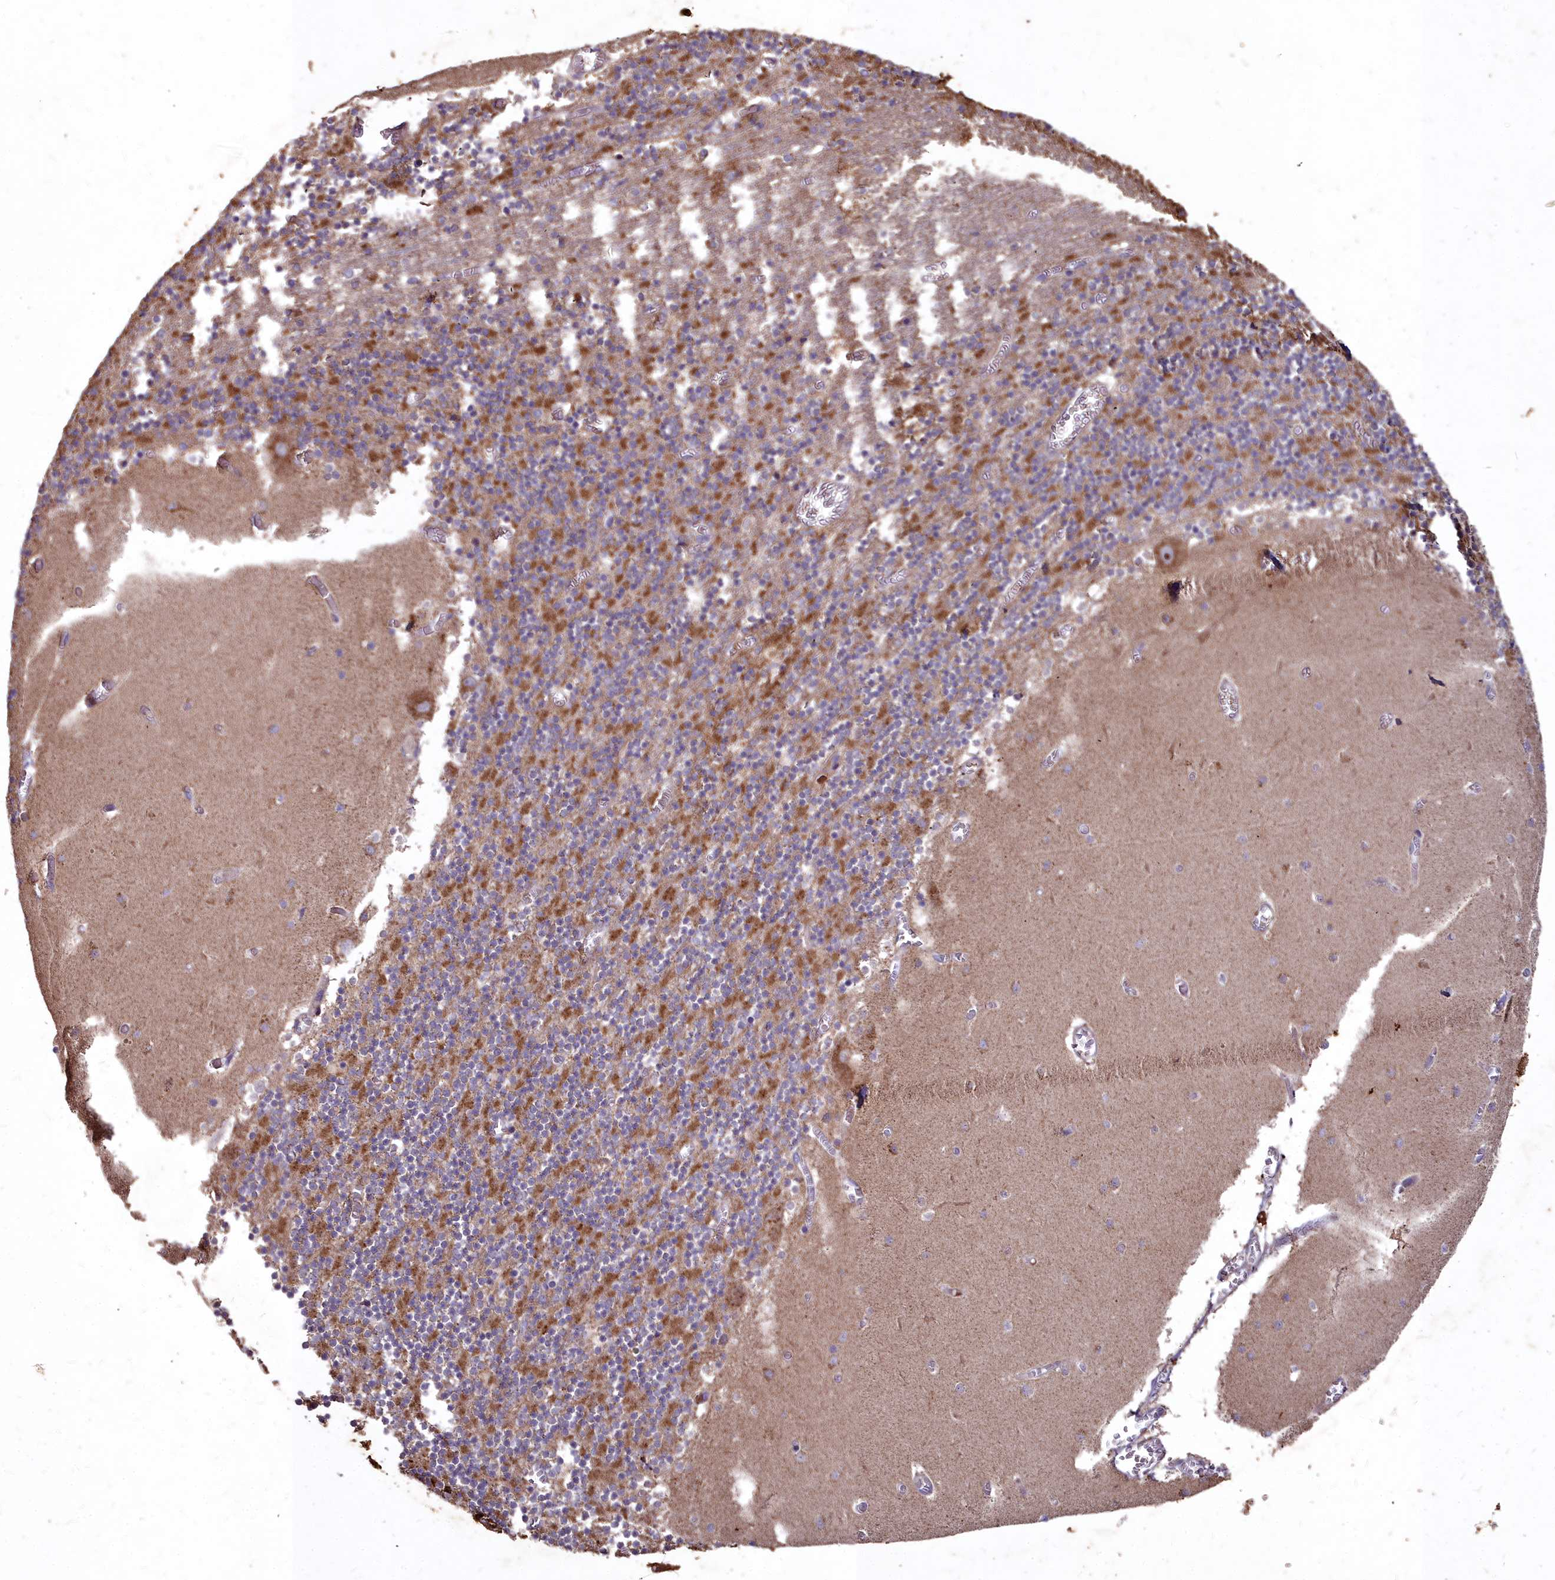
{"staining": {"intensity": "strong", "quantity": "25%-75%", "location": "cytoplasmic/membranous"}, "tissue": "cerebellum", "cell_type": "Cells in granular layer", "image_type": "normal", "snomed": [{"axis": "morphology", "description": "Normal tissue, NOS"}, {"axis": "topography", "description": "Cerebellum"}], "caption": "Cerebellum was stained to show a protein in brown. There is high levels of strong cytoplasmic/membranous positivity in approximately 25%-75% of cells in granular layer. (Brightfield microscopy of DAB IHC at high magnification).", "gene": "COX11", "patient": {"sex": "female", "age": 28}}